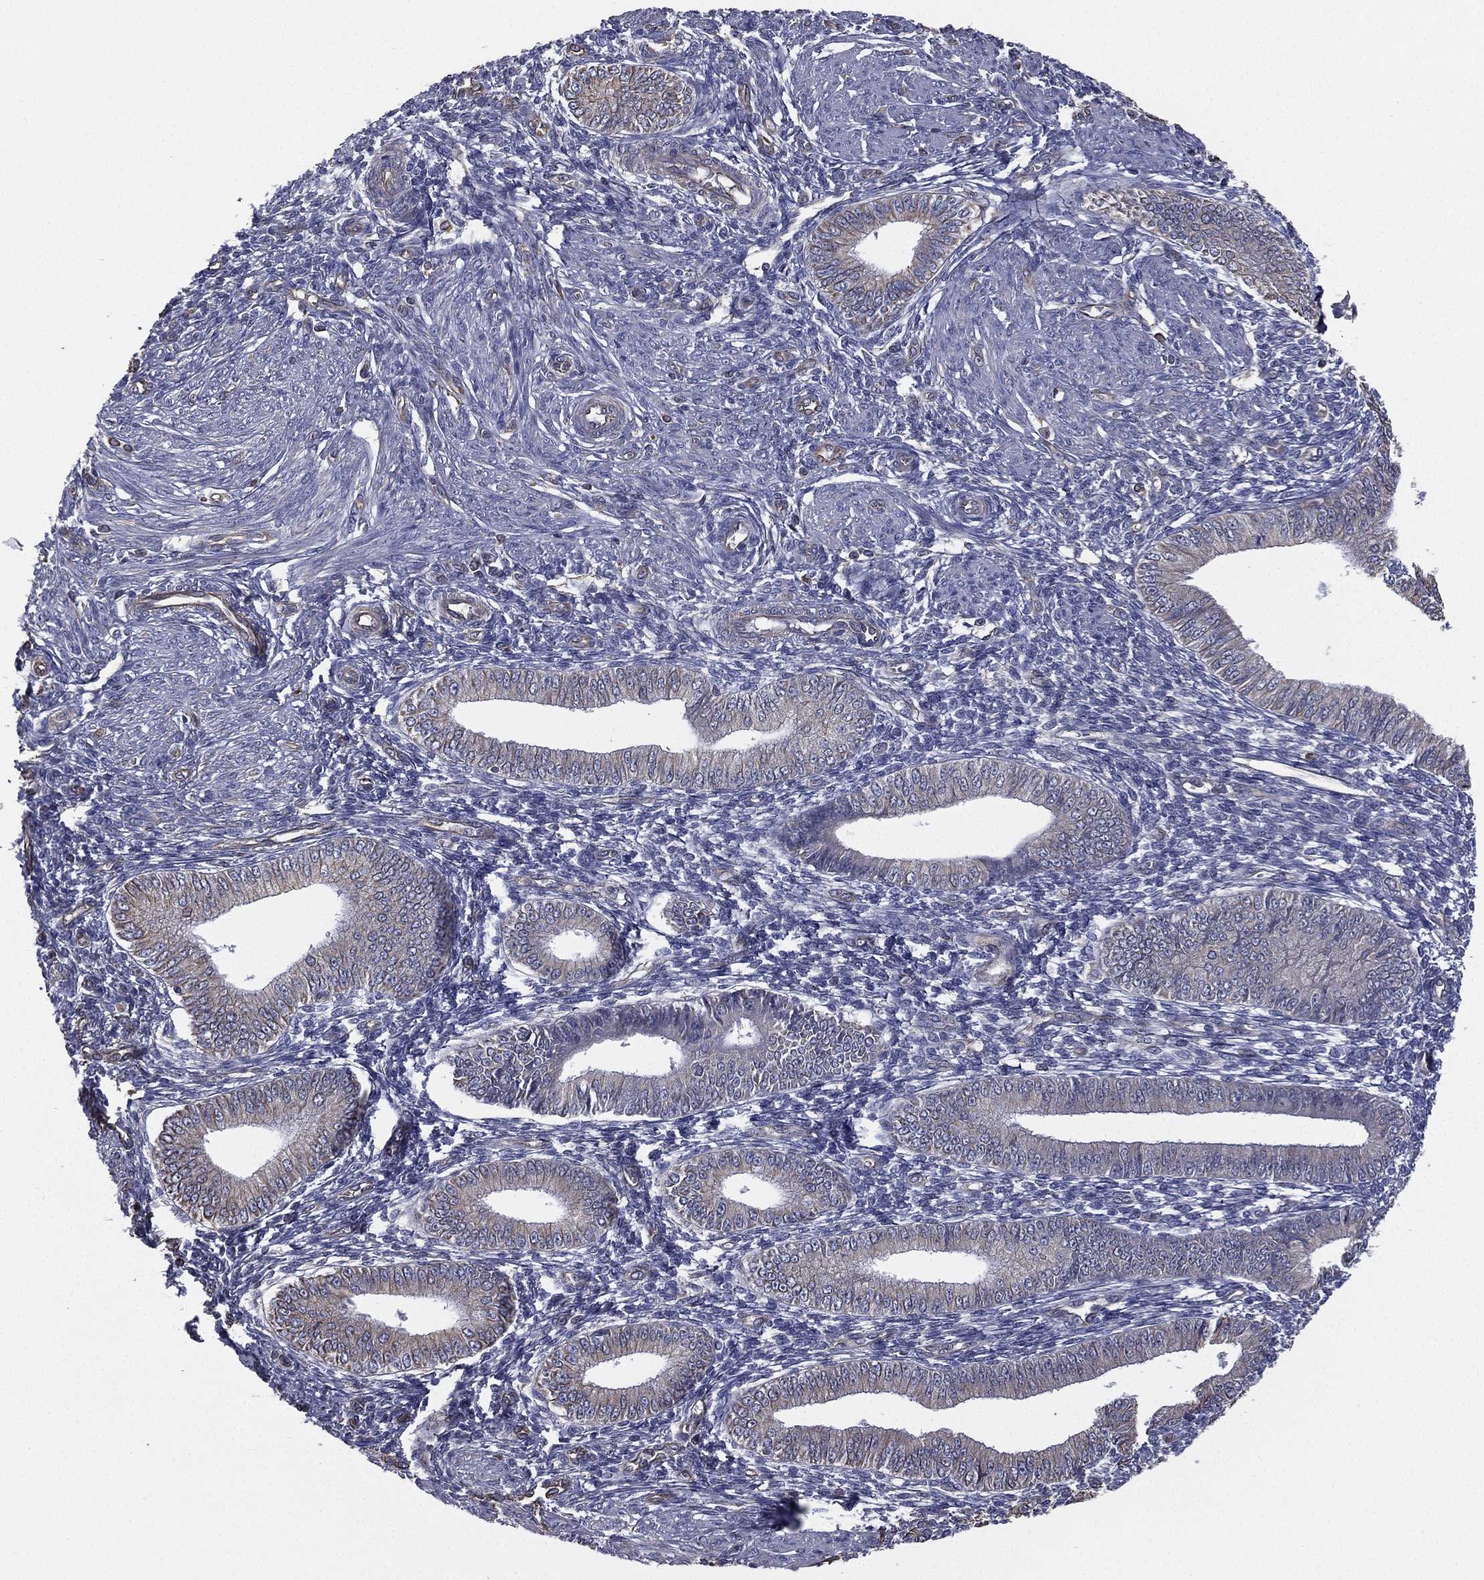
{"staining": {"intensity": "negative", "quantity": "none", "location": "none"}, "tissue": "endometrium", "cell_type": "Cells in endometrial stroma", "image_type": "normal", "snomed": [{"axis": "morphology", "description": "Normal tissue, NOS"}, {"axis": "topography", "description": "Endometrium"}], "caption": "This is an immunohistochemistry image of normal human endometrium. There is no positivity in cells in endometrial stroma.", "gene": "SCUBE1", "patient": {"sex": "female", "age": 42}}